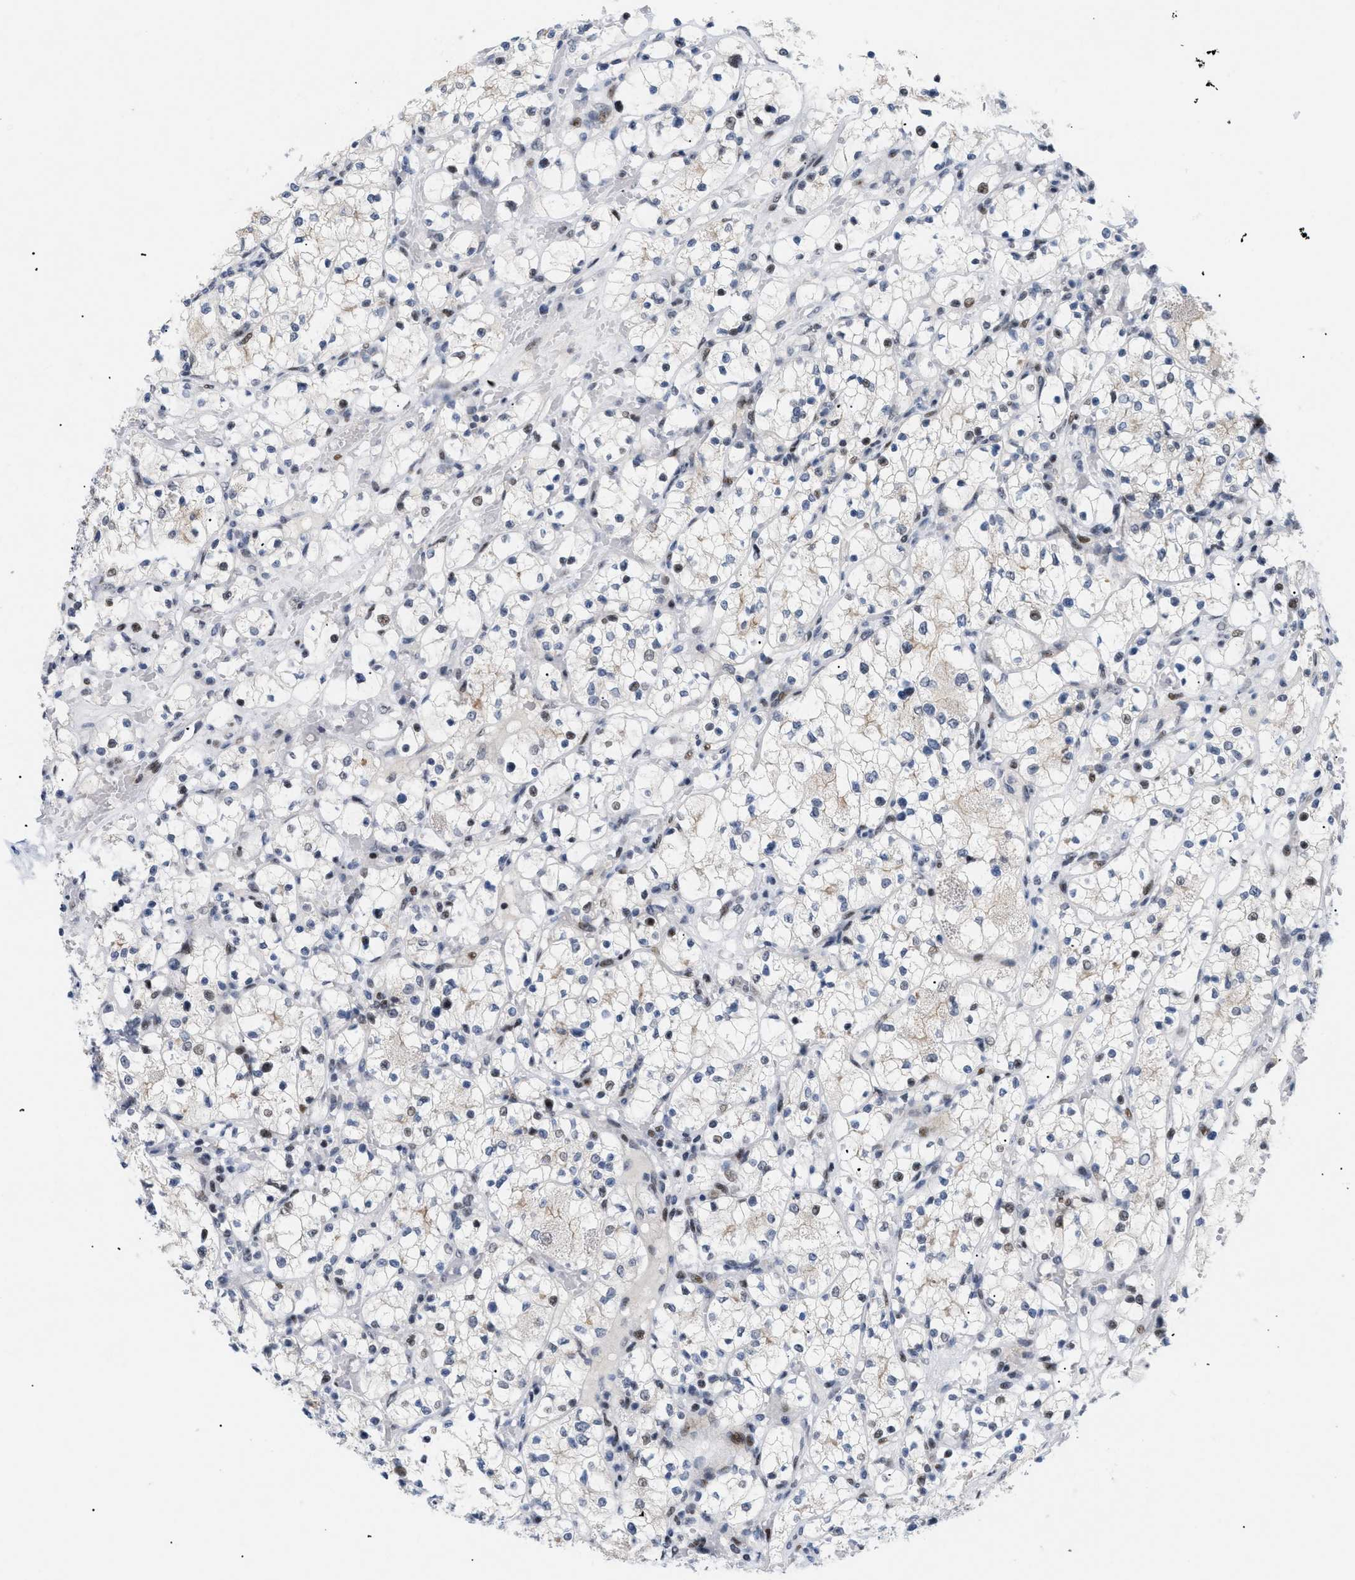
{"staining": {"intensity": "moderate", "quantity": "25%-75%", "location": "nuclear"}, "tissue": "renal cancer", "cell_type": "Tumor cells", "image_type": "cancer", "snomed": [{"axis": "morphology", "description": "Adenocarcinoma, NOS"}, {"axis": "topography", "description": "Kidney"}], "caption": "A photomicrograph of renal cancer stained for a protein shows moderate nuclear brown staining in tumor cells. The staining was performed using DAB to visualize the protein expression in brown, while the nuclei were stained in blue with hematoxylin (Magnification: 20x).", "gene": "MED1", "patient": {"sex": "female", "age": 60}}